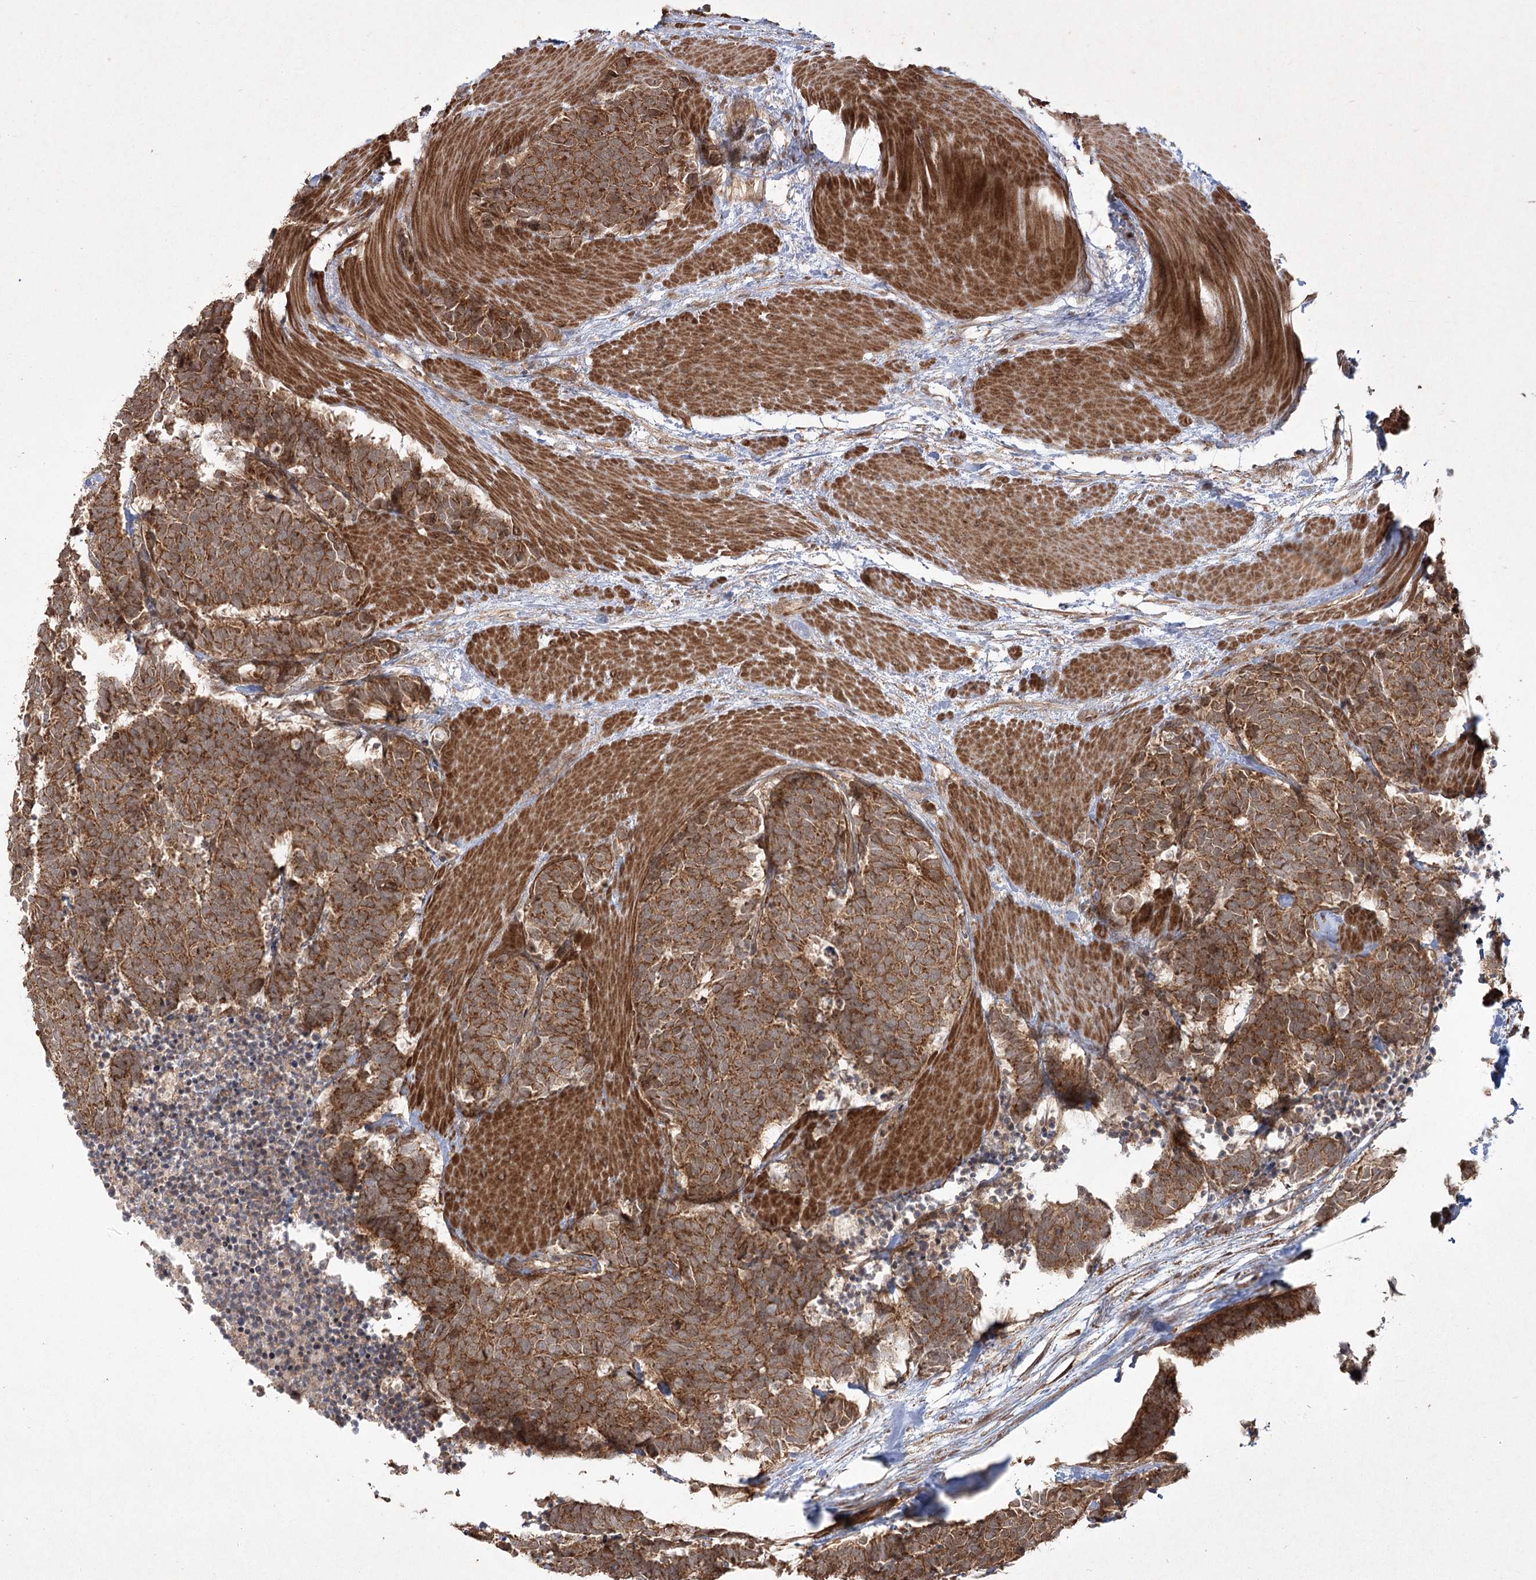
{"staining": {"intensity": "strong", "quantity": ">75%", "location": "cytoplasmic/membranous"}, "tissue": "carcinoid", "cell_type": "Tumor cells", "image_type": "cancer", "snomed": [{"axis": "morphology", "description": "Carcinoma, NOS"}, {"axis": "morphology", "description": "Carcinoid, malignant, NOS"}, {"axis": "topography", "description": "Urinary bladder"}], "caption": "About >75% of tumor cells in carcinoid display strong cytoplasmic/membranous protein expression as visualized by brown immunohistochemical staining.", "gene": "CPLANE1", "patient": {"sex": "male", "age": 57}}